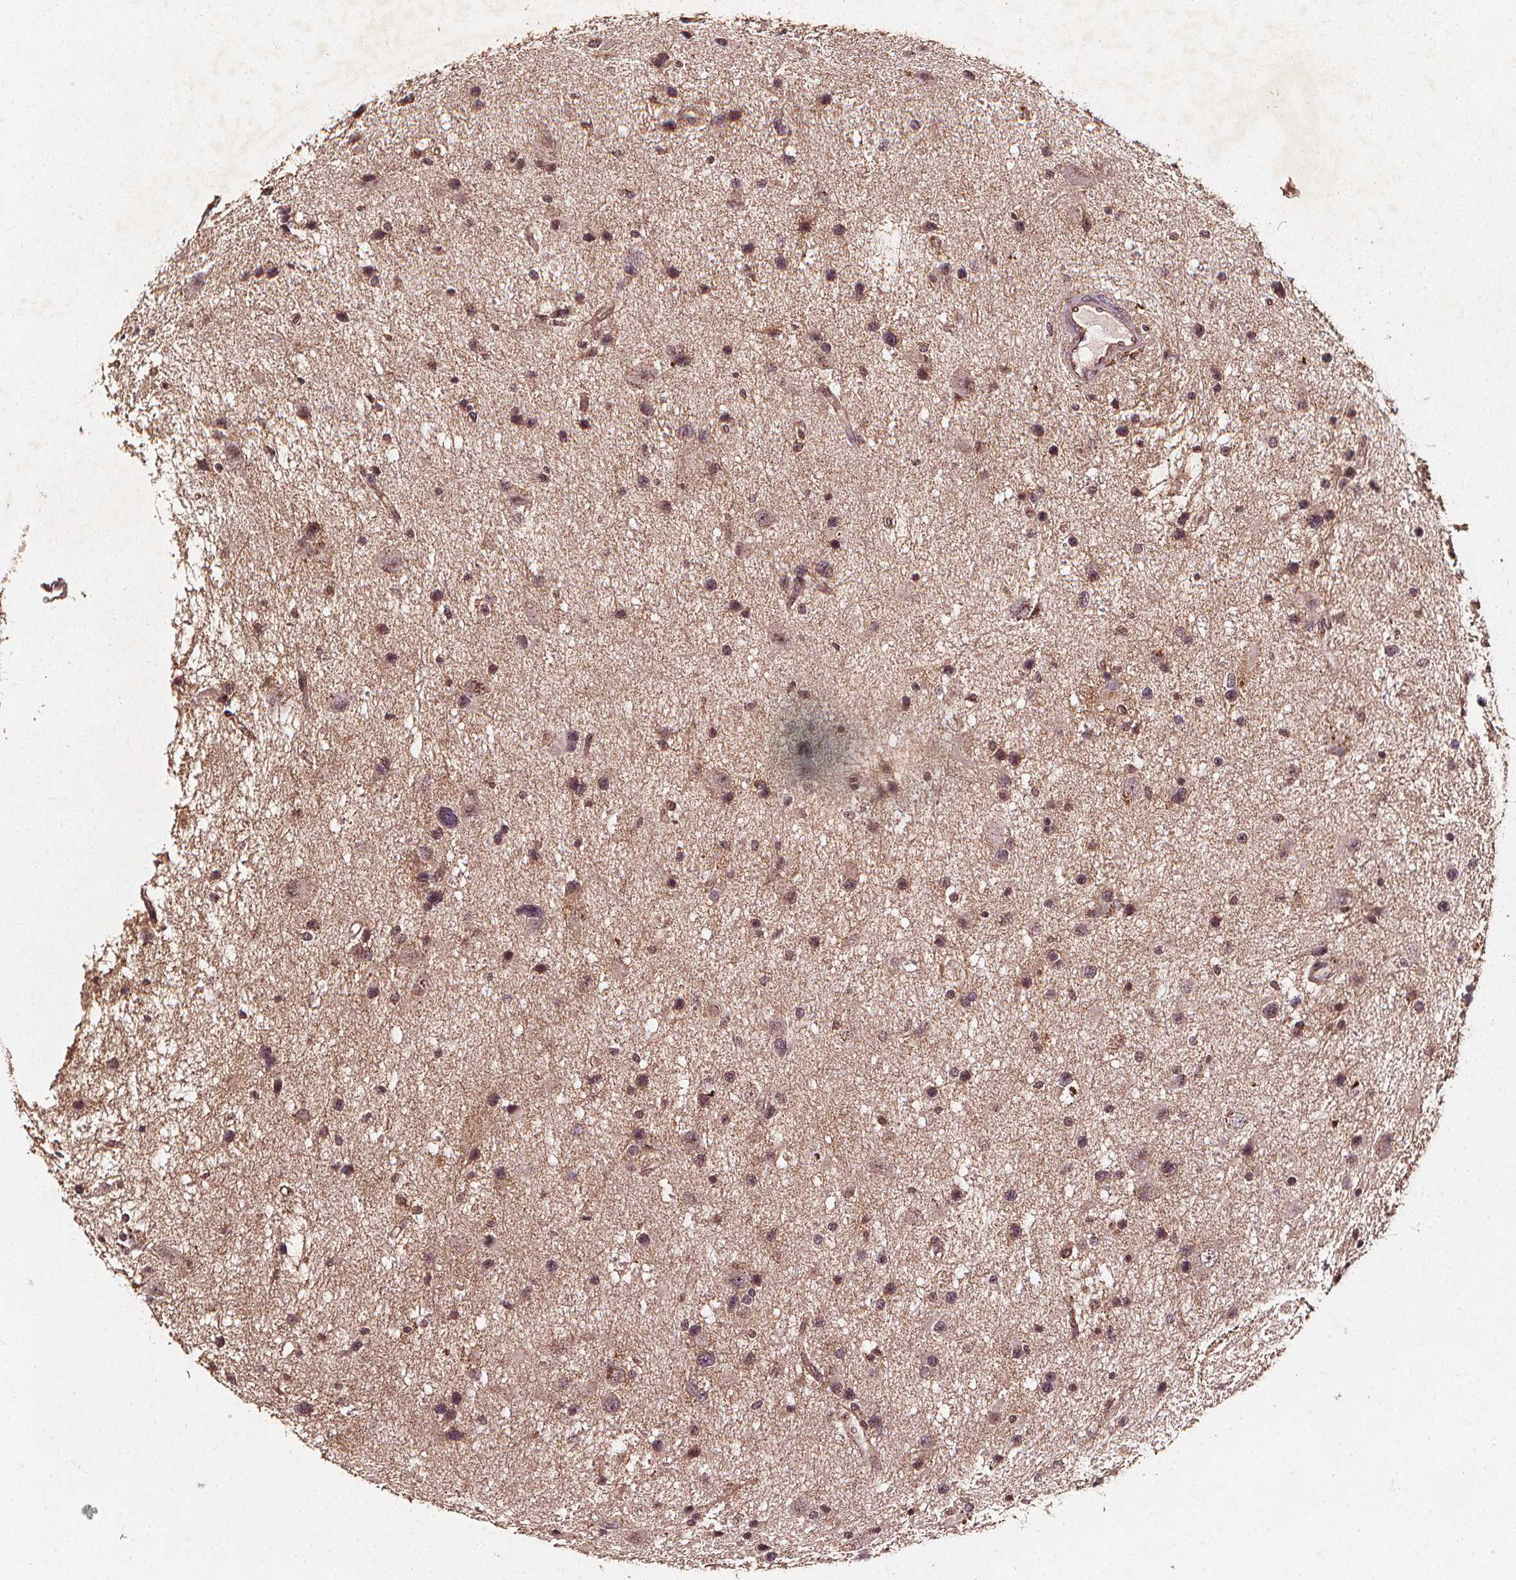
{"staining": {"intensity": "moderate", "quantity": "25%-75%", "location": "cytoplasmic/membranous"}, "tissue": "glioma", "cell_type": "Tumor cells", "image_type": "cancer", "snomed": [{"axis": "morphology", "description": "Glioma, malignant, Low grade"}, {"axis": "topography", "description": "Brain"}], "caption": "DAB (3,3'-diaminobenzidine) immunohistochemical staining of human malignant glioma (low-grade) demonstrates moderate cytoplasmic/membranous protein staining in approximately 25%-75% of tumor cells. The staining is performed using DAB (3,3'-diaminobenzidine) brown chromogen to label protein expression. The nuclei are counter-stained blue using hematoxylin.", "gene": "ABCA1", "patient": {"sex": "female", "age": 32}}